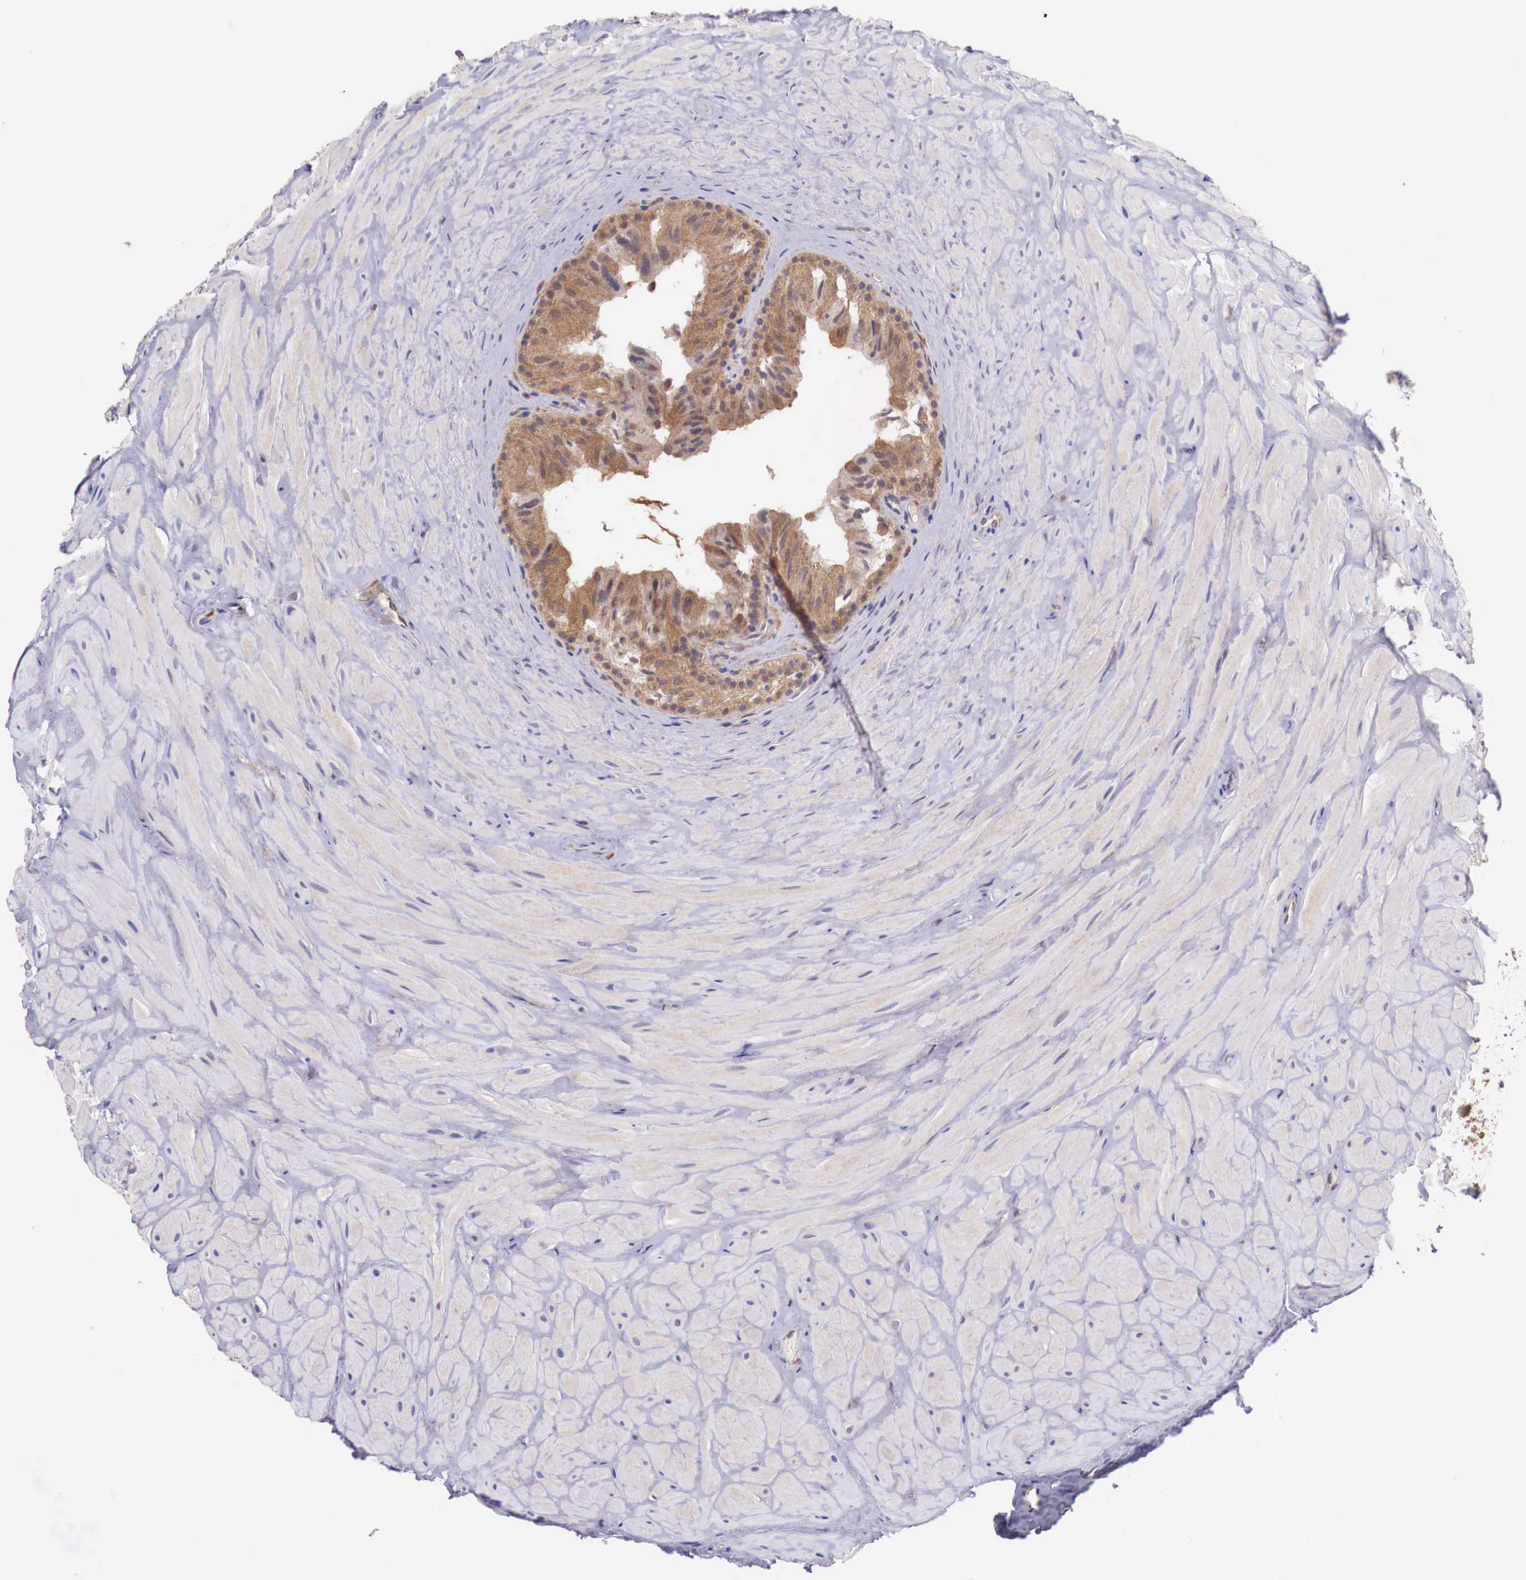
{"staining": {"intensity": "moderate", "quantity": ">75%", "location": "cytoplasmic/membranous"}, "tissue": "epididymis", "cell_type": "Glandular cells", "image_type": "normal", "snomed": [{"axis": "morphology", "description": "Normal tissue, NOS"}, {"axis": "topography", "description": "Epididymis"}], "caption": "Immunohistochemical staining of unremarkable human epididymis displays moderate cytoplasmic/membranous protein staining in about >75% of glandular cells. Immunohistochemistry (ihc) stains the protein in brown and the nuclei are stained blue.", "gene": "GAB2", "patient": {"sex": "male", "age": 35}}